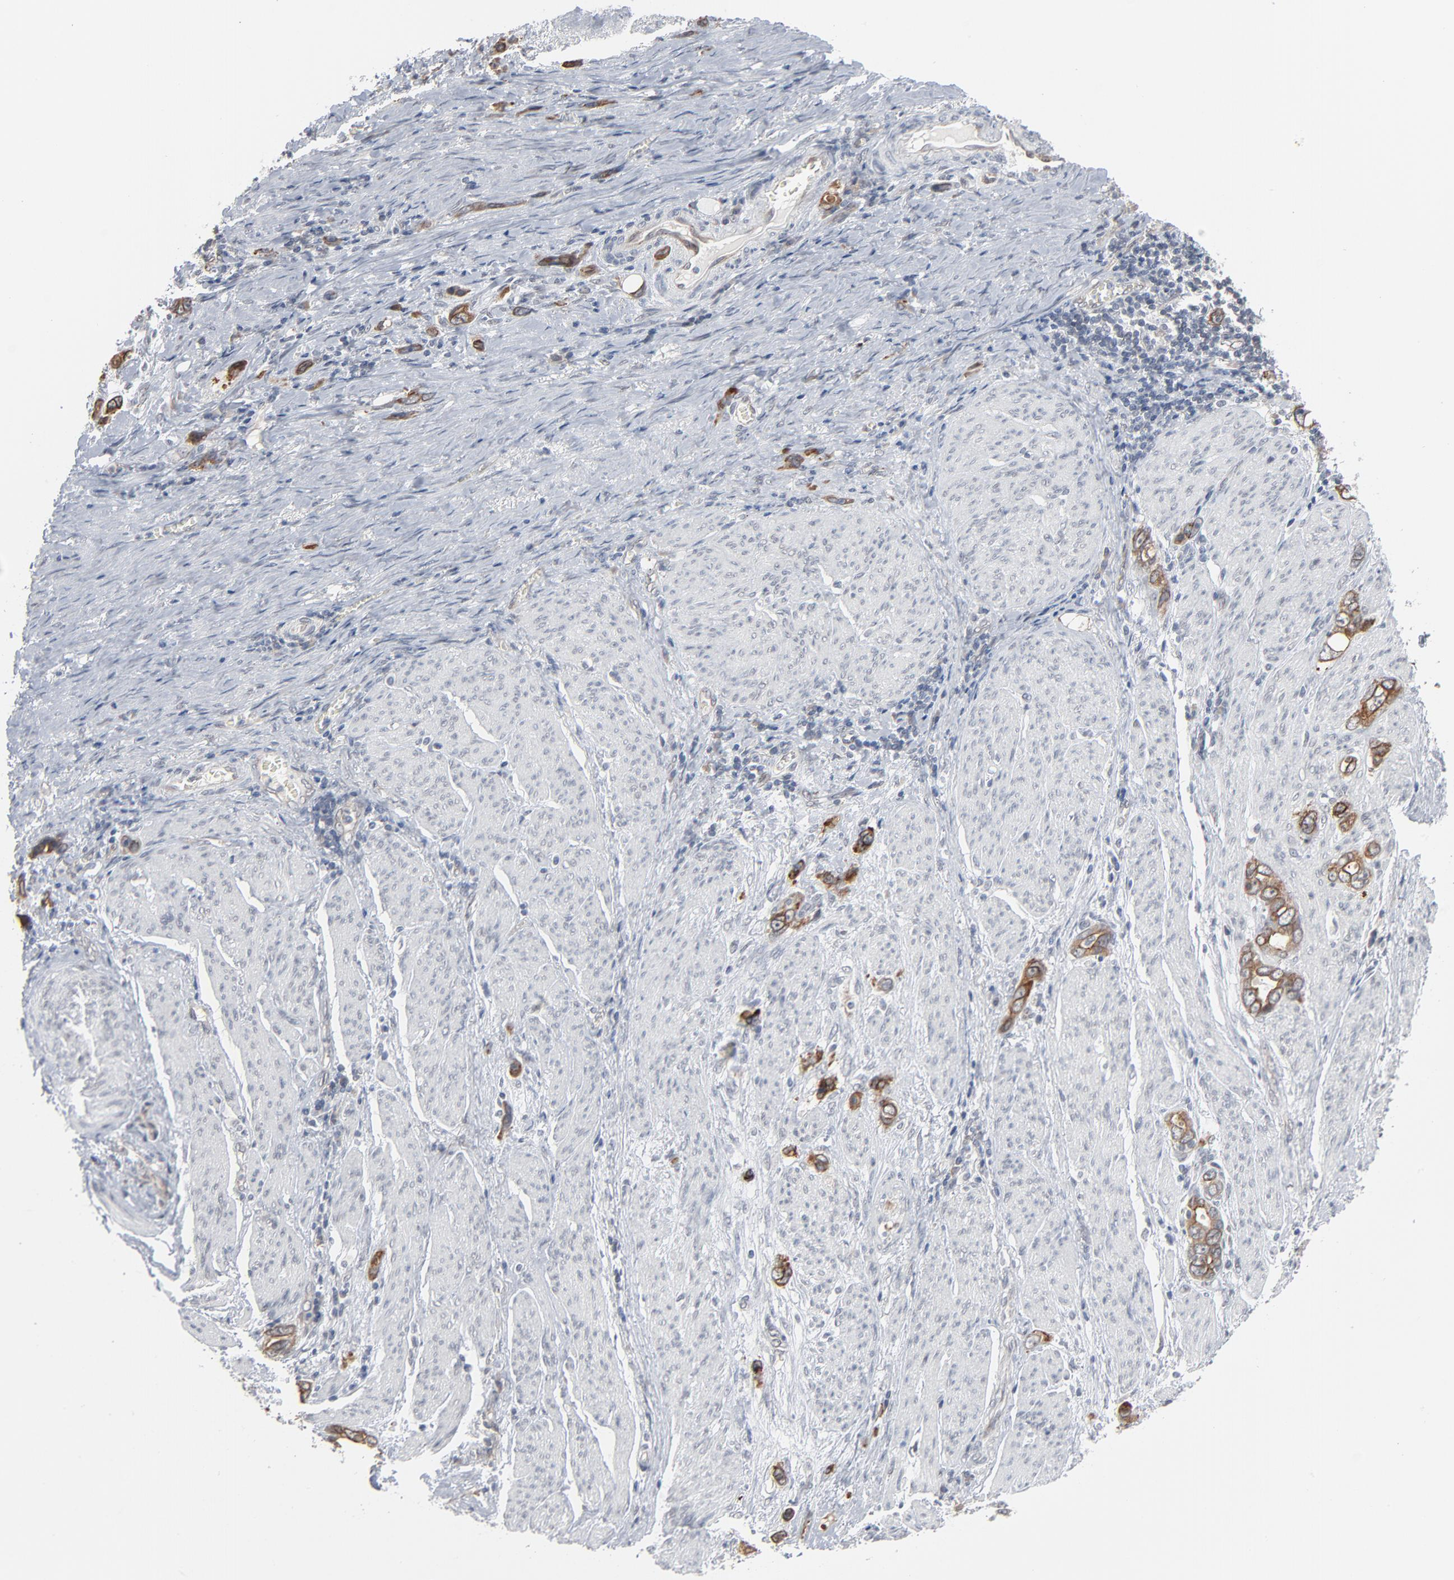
{"staining": {"intensity": "moderate", "quantity": ">75%", "location": "cytoplasmic/membranous"}, "tissue": "stomach cancer", "cell_type": "Tumor cells", "image_type": "cancer", "snomed": [{"axis": "morphology", "description": "Adenocarcinoma, NOS"}, {"axis": "topography", "description": "Stomach"}], "caption": "A micrograph showing moderate cytoplasmic/membranous staining in about >75% of tumor cells in stomach cancer (adenocarcinoma), as visualized by brown immunohistochemical staining.", "gene": "ITPR3", "patient": {"sex": "male", "age": 78}}